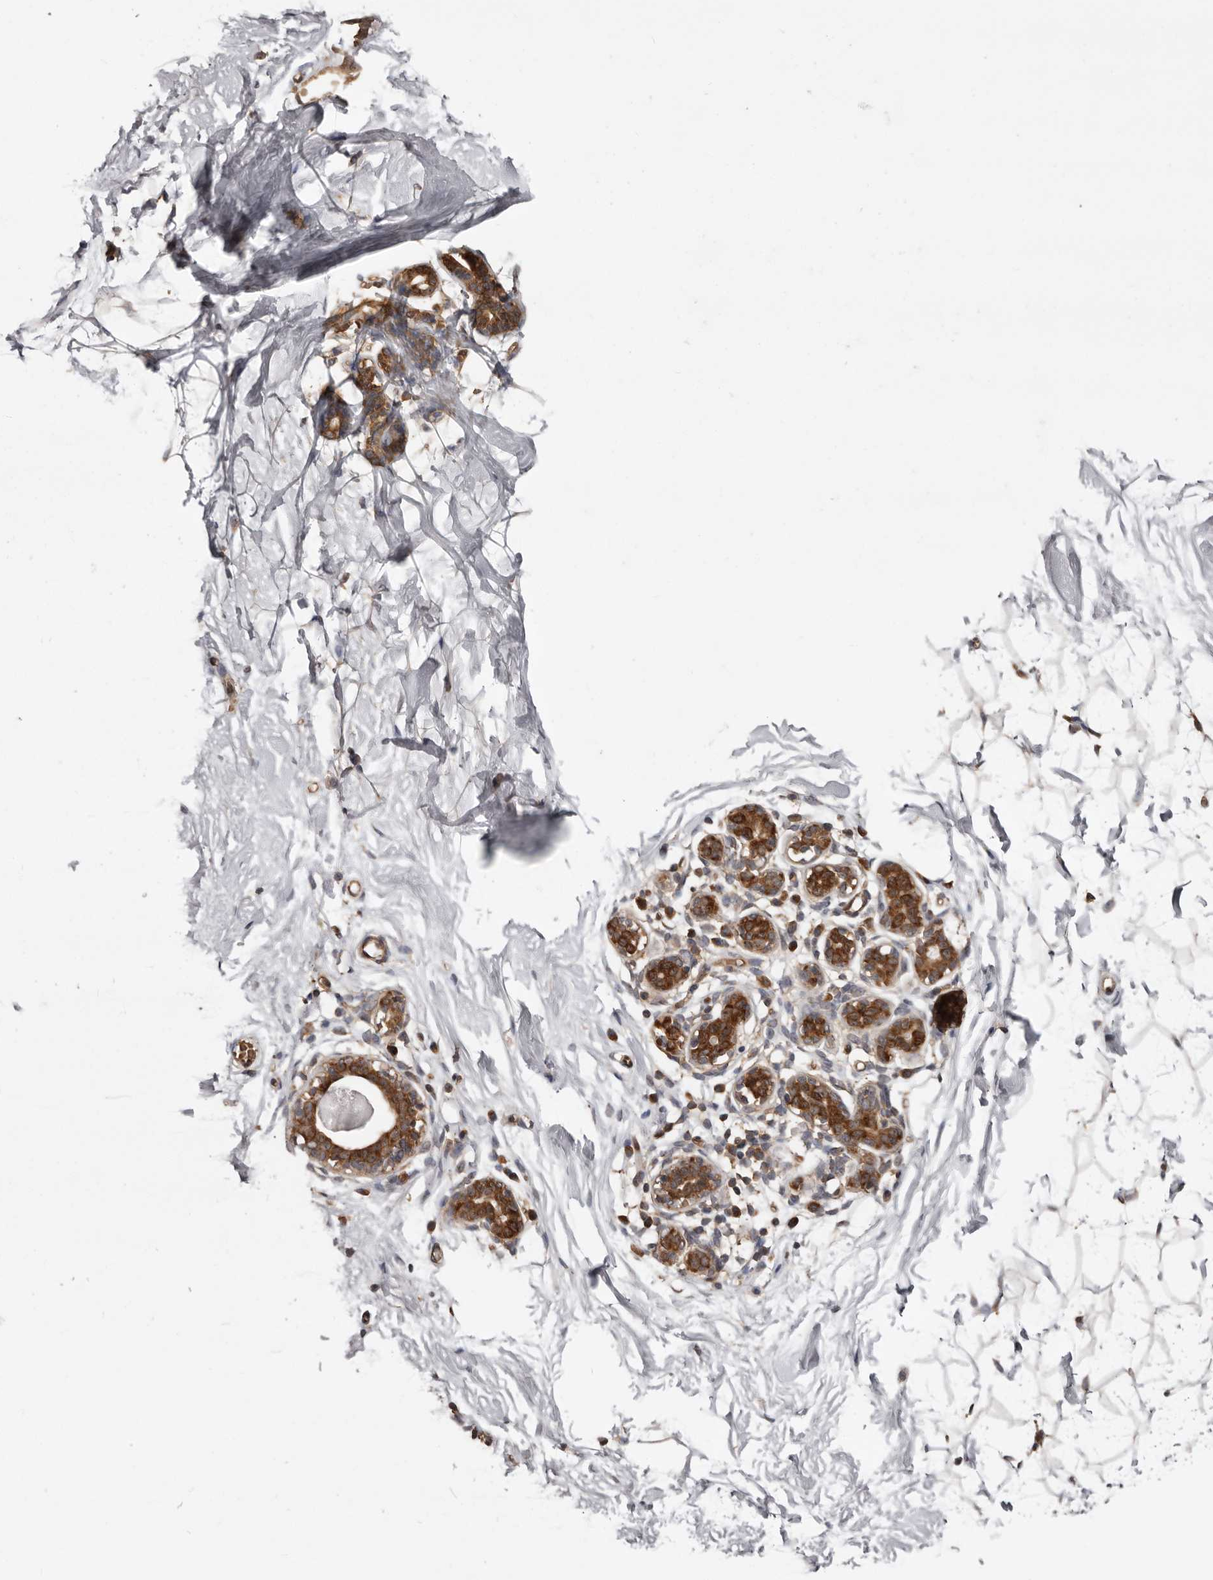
{"staining": {"intensity": "moderate", "quantity": "<25%", "location": "cytoplasmic/membranous"}, "tissue": "breast", "cell_type": "Adipocytes", "image_type": "normal", "snomed": [{"axis": "morphology", "description": "Normal tissue, NOS"}, {"axis": "topography", "description": "Breast"}], "caption": "IHC micrograph of normal human breast stained for a protein (brown), which shows low levels of moderate cytoplasmic/membranous expression in approximately <25% of adipocytes.", "gene": "DARS1", "patient": {"sex": "female", "age": 26}}